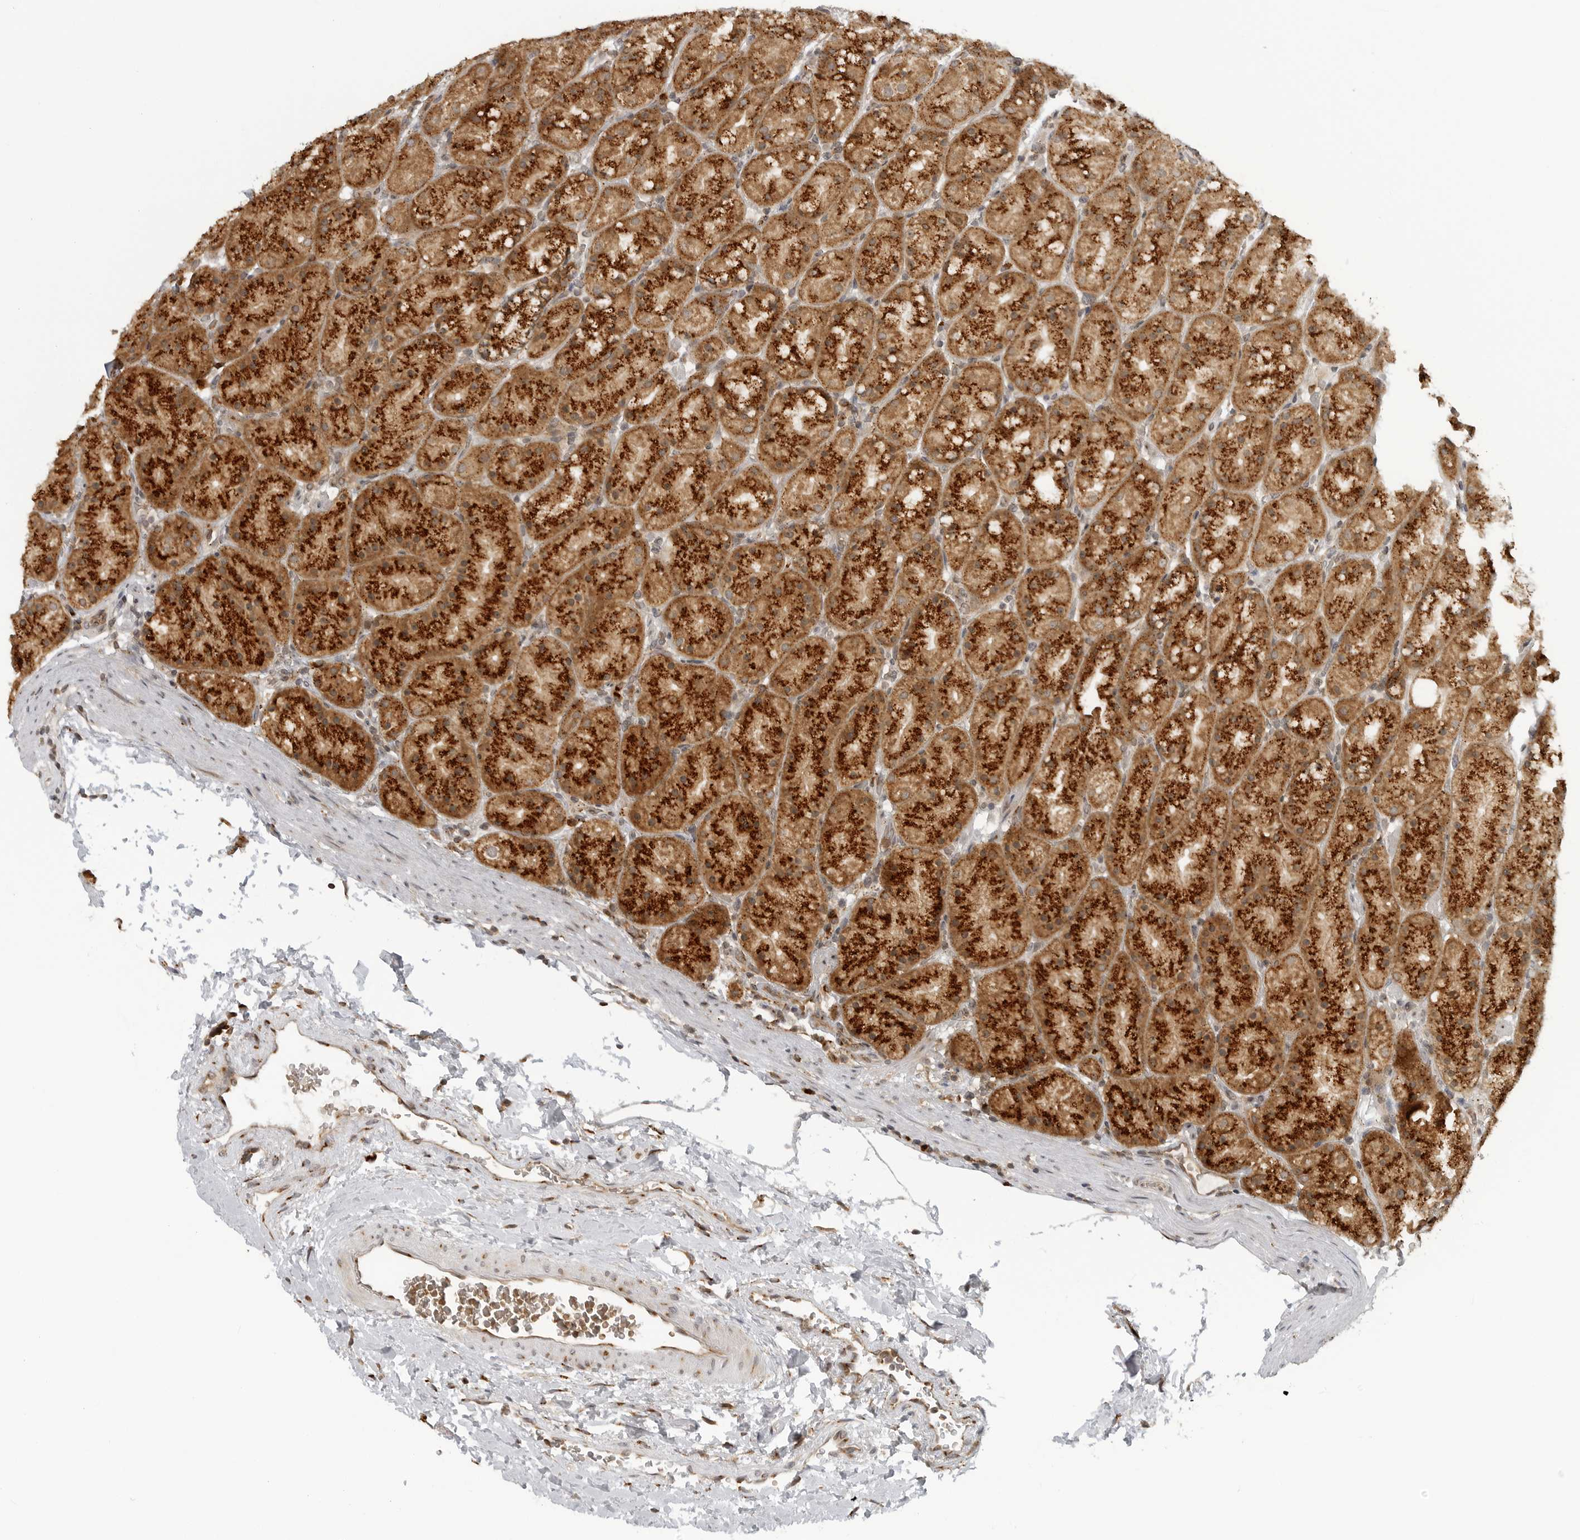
{"staining": {"intensity": "strong", "quantity": ">75%", "location": "cytoplasmic/membranous"}, "tissue": "stomach", "cell_type": "Glandular cells", "image_type": "normal", "snomed": [{"axis": "morphology", "description": "Normal tissue, NOS"}, {"axis": "topography", "description": "Stomach, upper"}, {"axis": "topography", "description": "Stomach"}], "caption": "The photomicrograph exhibits staining of normal stomach, revealing strong cytoplasmic/membranous protein expression (brown color) within glandular cells.", "gene": "COPA", "patient": {"sex": "male", "age": 48}}